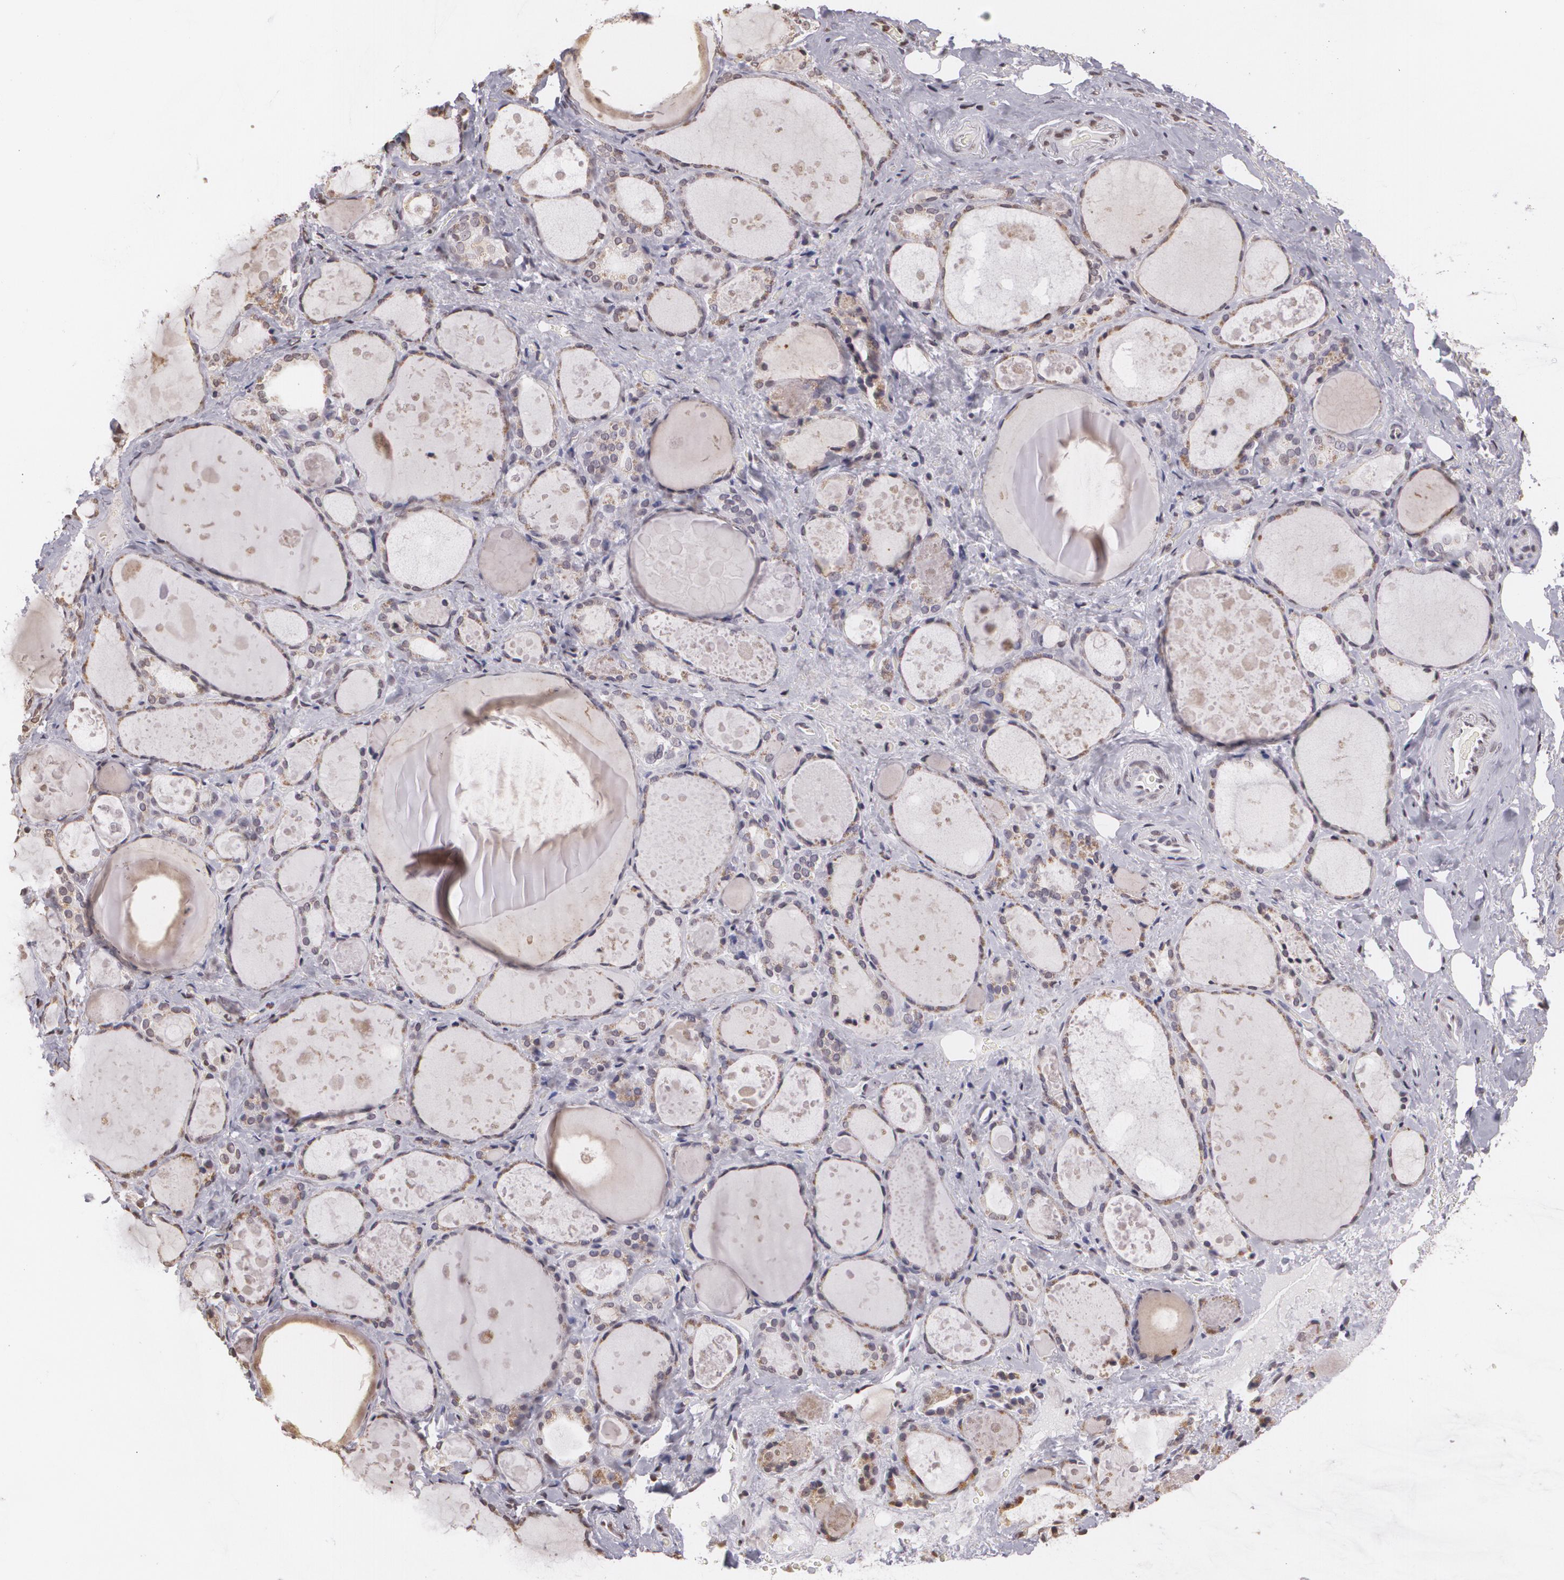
{"staining": {"intensity": "moderate", "quantity": "25%-75%", "location": "cytoplasmic/membranous"}, "tissue": "thyroid gland", "cell_type": "Glandular cells", "image_type": "normal", "snomed": [{"axis": "morphology", "description": "Normal tissue, NOS"}, {"axis": "topography", "description": "Thyroid gland"}], "caption": "High-power microscopy captured an immunohistochemistry (IHC) image of normal thyroid gland, revealing moderate cytoplasmic/membranous positivity in about 25%-75% of glandular cells. The protein of interest is stained brown, and the nuclei are stained in blue (DAB (3,3'-diaminobenzidine) IHC with brightfield microscopy, high magnification).", "gene": "MUC1", "patient": {"sex": "female", "age": 75}}